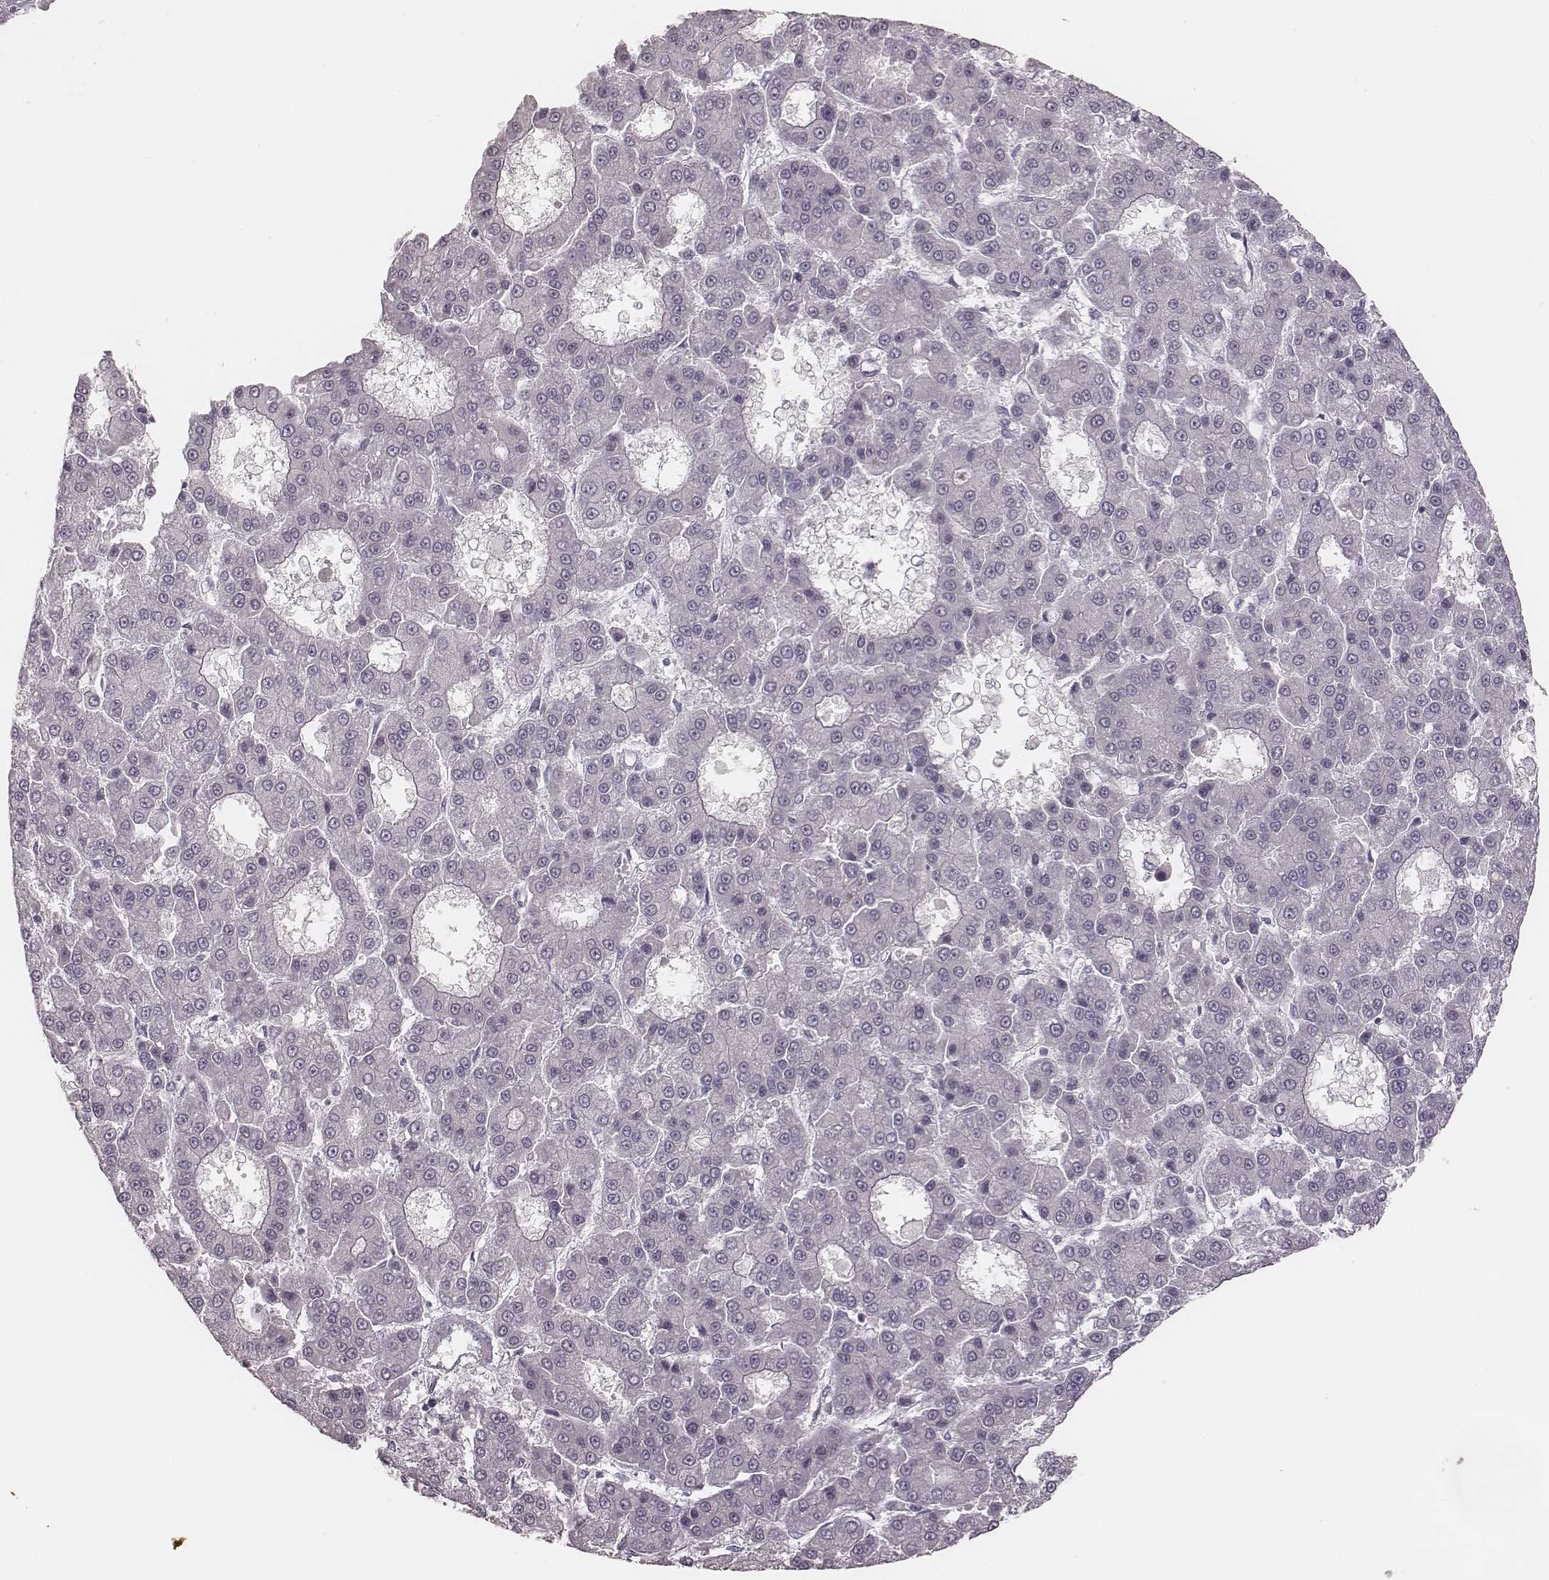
{"staining": {"intensity": "negative", "quantity": "none", "location": "none"}, "tissue": "liver cancer", "cell_type": "Tumor cells", "image_type": "cancer", "snomed": [{"axis": "morphology", "description": "Carcinoma, Hepatocellular, NOS"}, {"axis": "topography", "description": "Liver"}], "caption": "A histopathology image of liver cancer (hepatocellular carcinoma) stained for a protein demonstrates no brown staining in tumor cells.", "gene": "MSX1", "patient": {"sex": "male", "age": 70}}